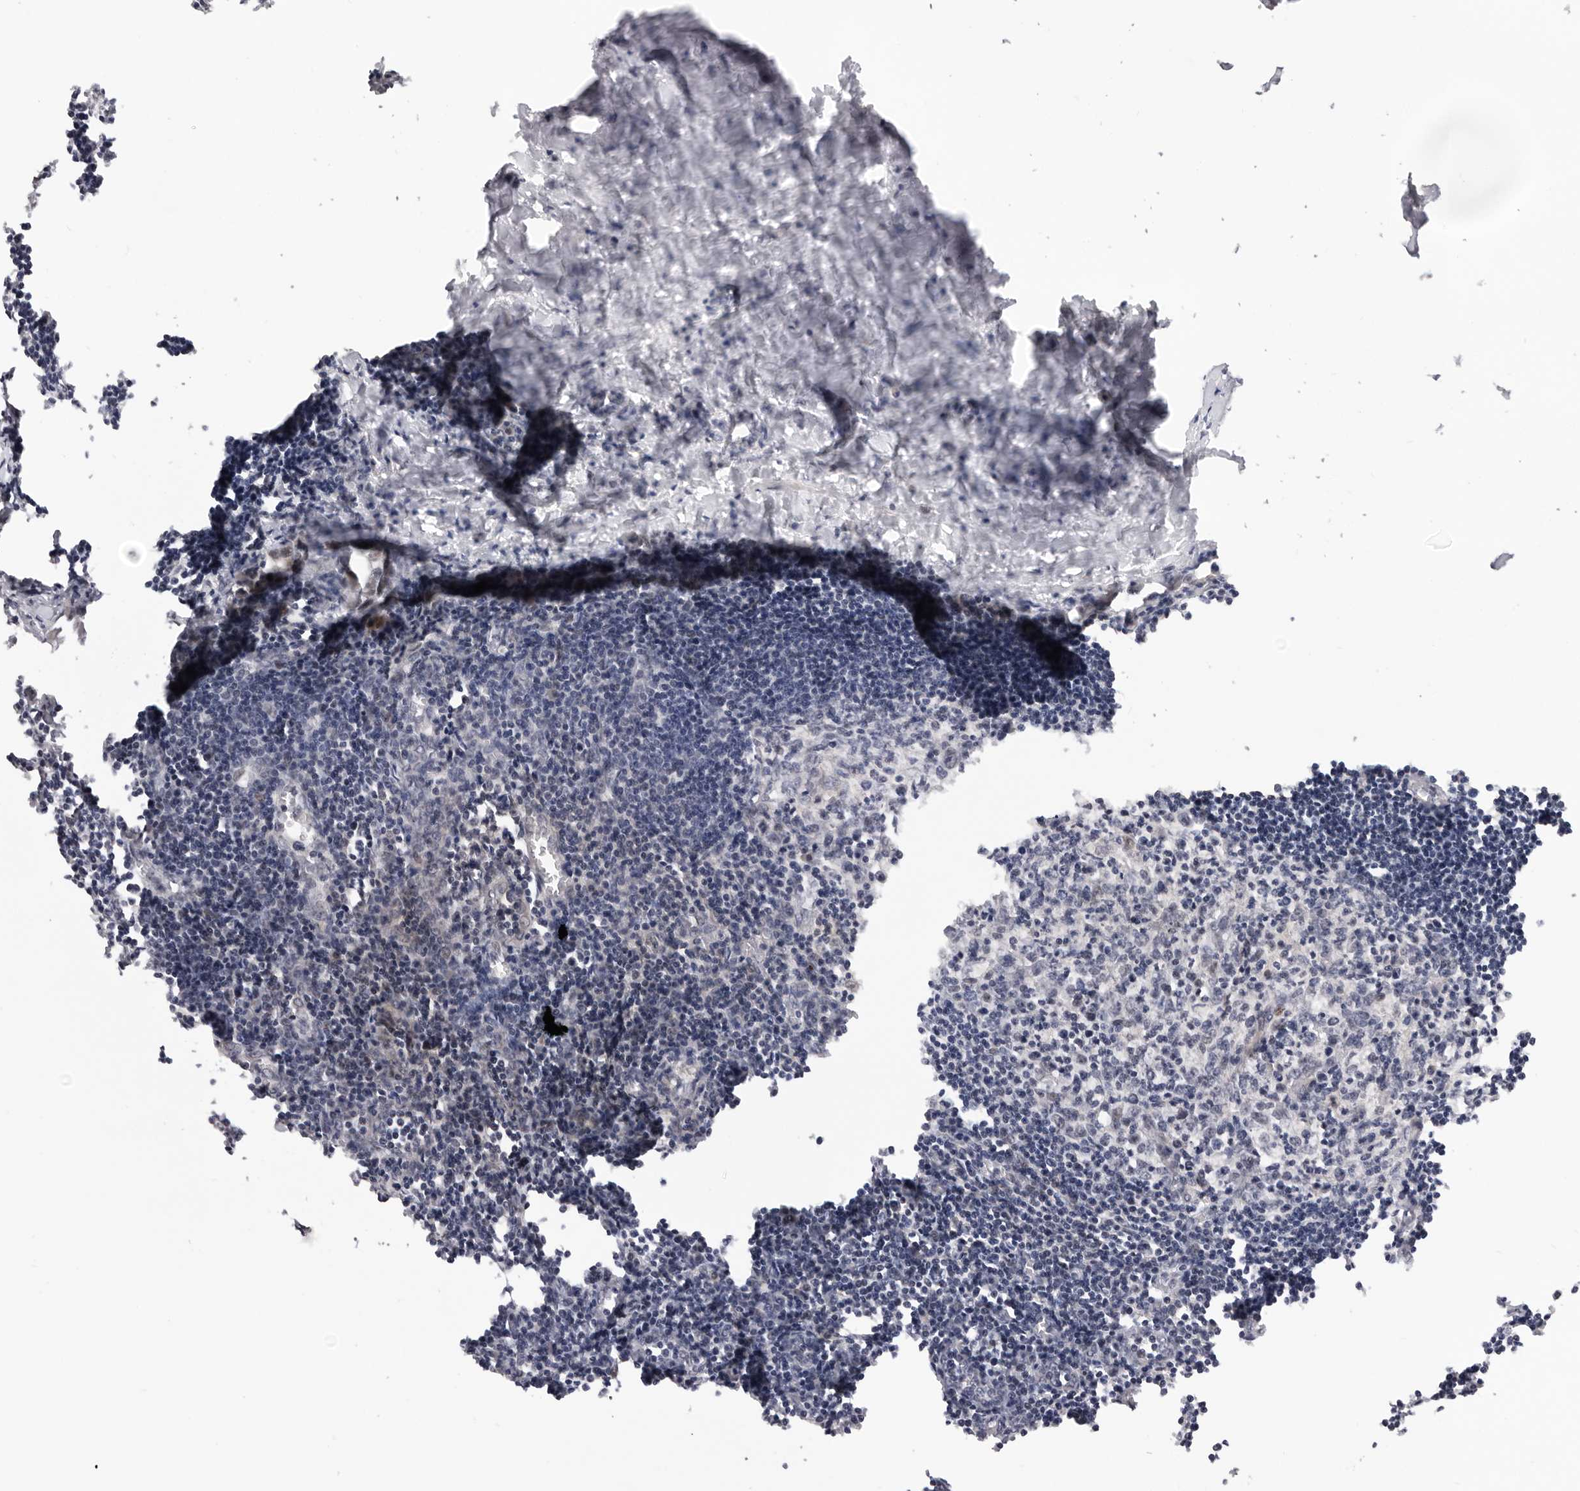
{"staining": {"intensity": "weak", "quantity": "<25%", "location": "nuclear"}, "tissue": "lymph node", "cell_type": "Germinal center cells", "image_type": "normal", "snomed": [{"axis": "morphology", "description": "Normal tissue, NOS"}, {"axis": "morphology", "description": "Malignant melanoma, Metastatic site"}, {"axis": "topography", "description": "Lymph node"}], "caption": "IHC histopathology image of unremarkable human lymph node stained for a protein (brown), which exhibits no positivity in germinal center cells.", "gene": "BRCA2", "patient": {"sex": "male", "age": 41}}